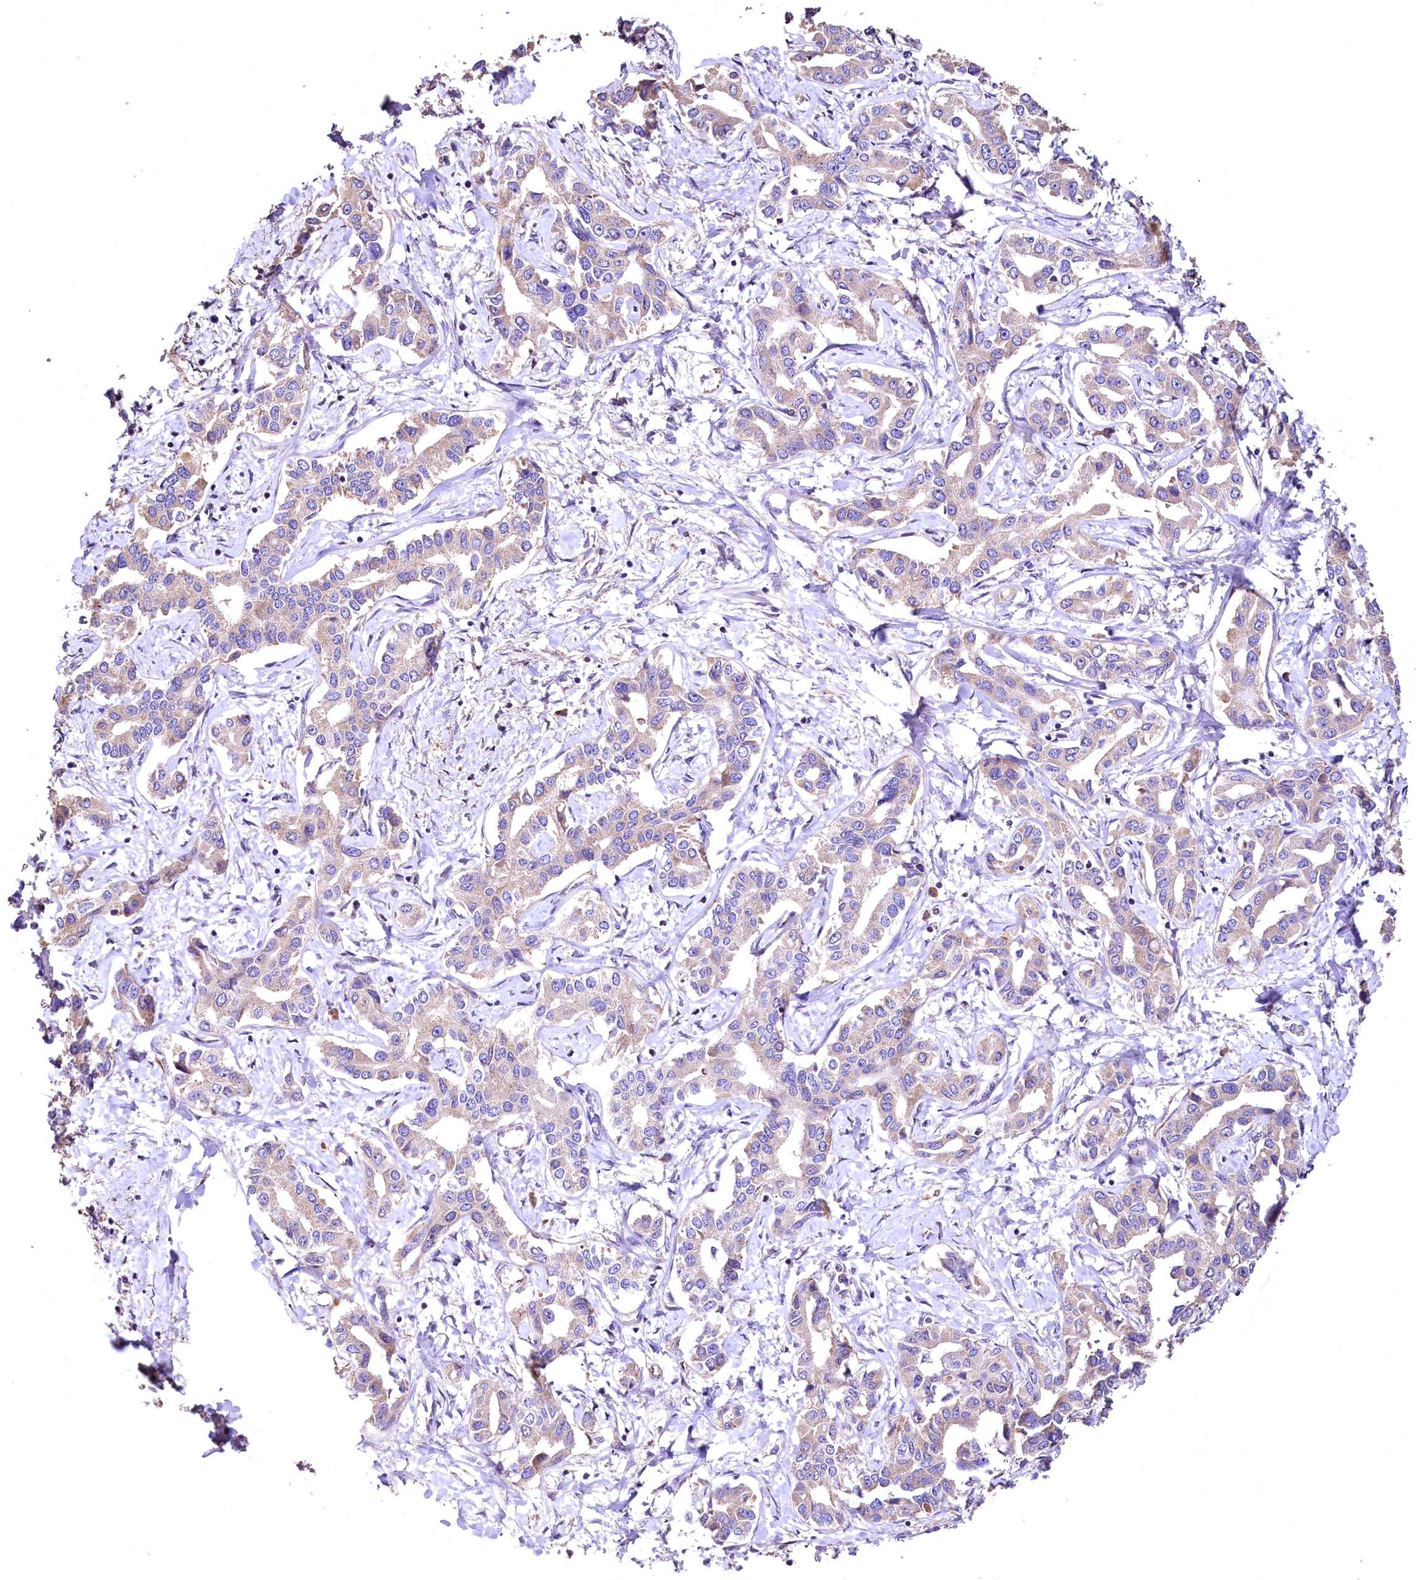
{"staining": {"intensity": "weak", "quantity": ">75%", "location": "cytoplasmic/membranous"}, "tissue": "liver cancer", "cell_type": "Tumor cells", "image_type": "cancer", "snomed": [{"axis": "morphology", "description": "Cholangiocarcinoma"}, {"axis": "topography", "description": "Liver"}], "caption": "Approximately >75% of tumor cells in human cholangiocarcinoma (liver) show weak cytoplasmic/membranous protein expression as visualized by brown immunohistochemical staining.", "gene": "RASSF1", "patient": {"sex": "male", "age": 59}}